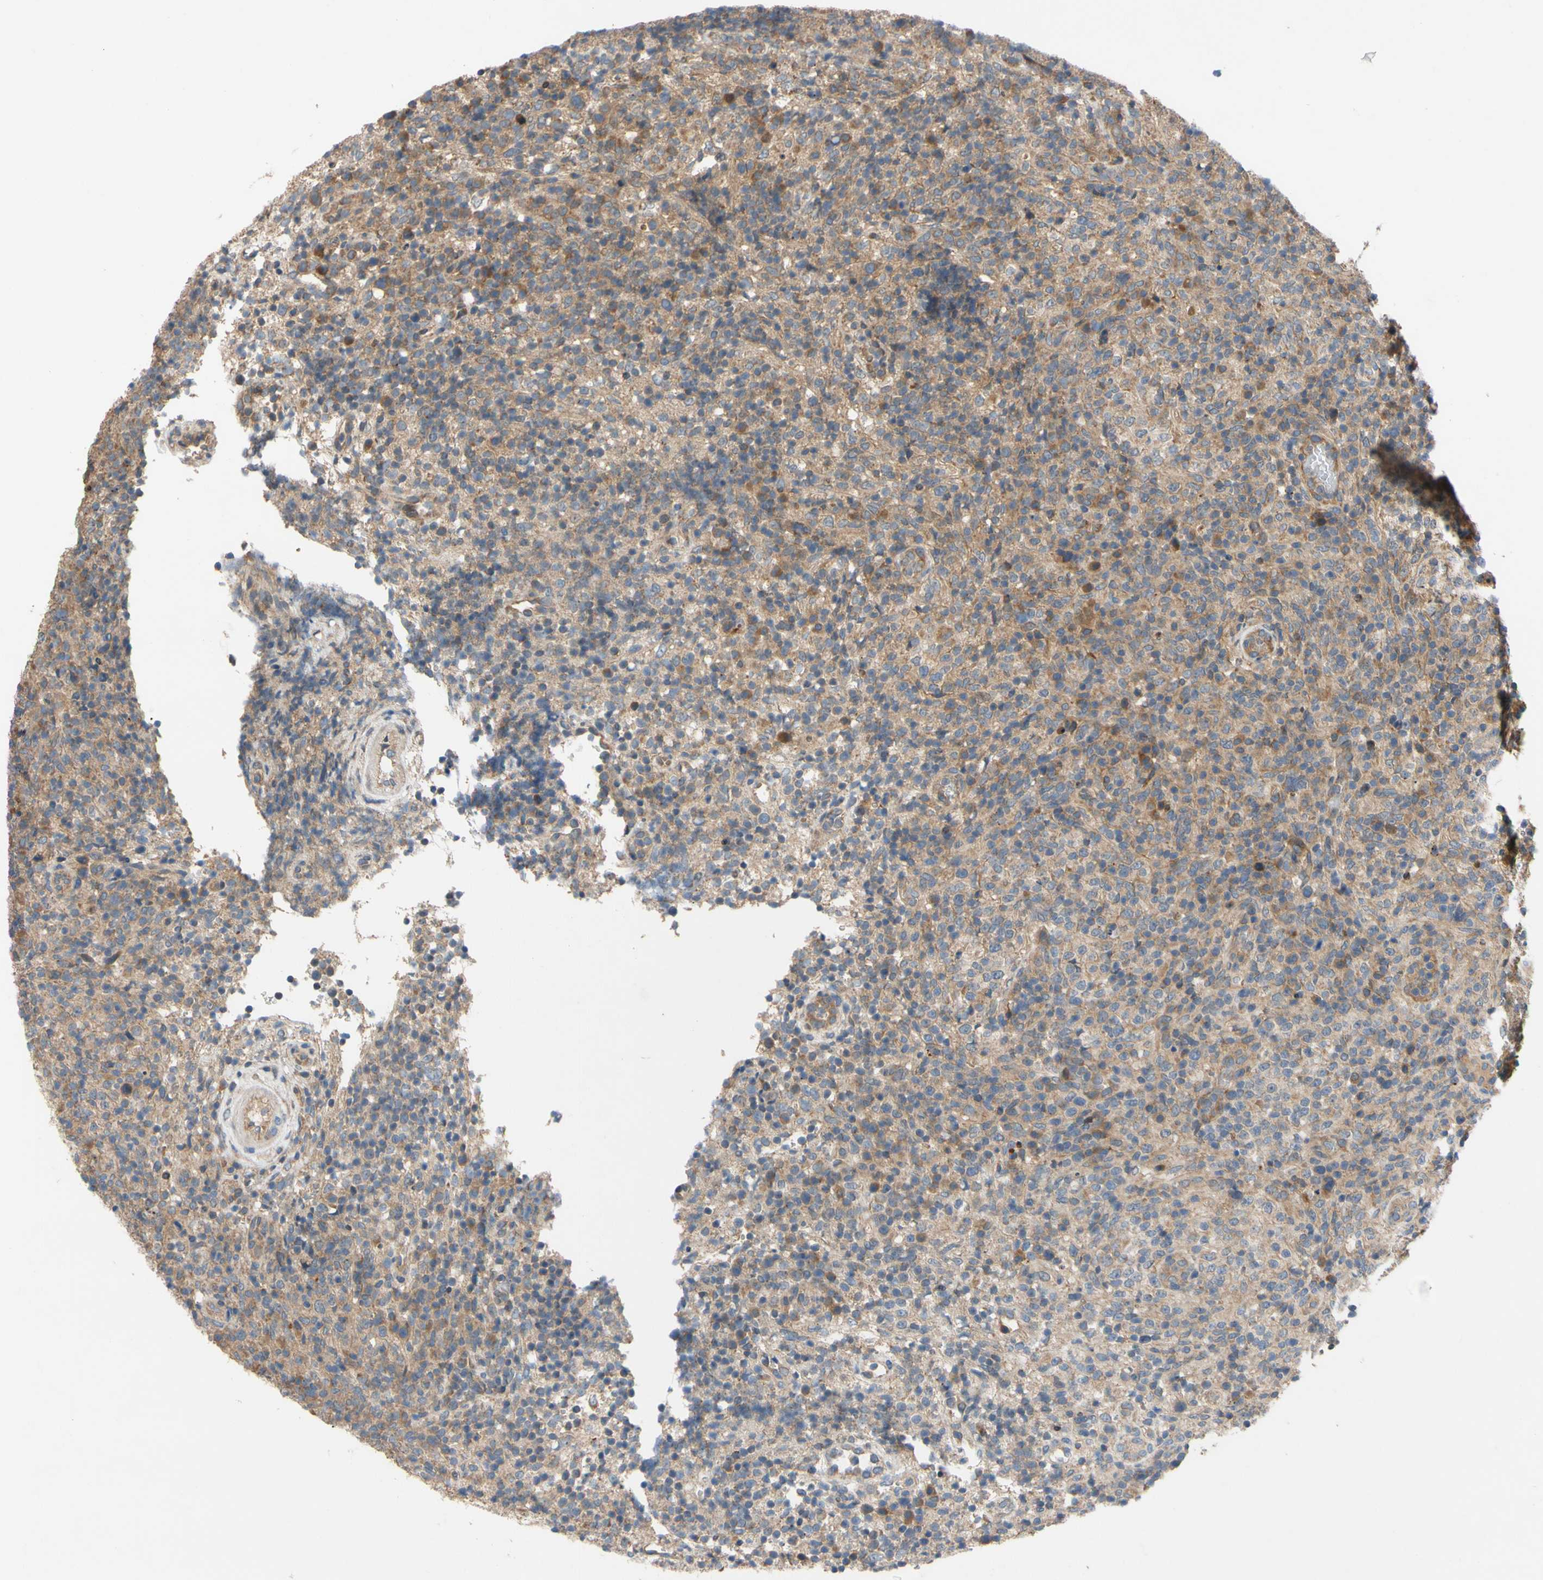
{"staining": {"intensity": "moderate", "quantity": ">75%", "location": "cytoplasmic/membranous"}, "tissue": "lymphoma", "cell_type": "Tumor cells", "image_type": "cancer", "snomed": [{"axis": "morphology", "description": "Malignant lymphoma, non-Hodgkin's type, High grade"}, {"axis": "topography", "description": "Lymph node"}], "caption": "Immunohistochemical staining of malignant lymphoma, non-Hodgkin's type (high-grade) exhibits medium levels of moderate cytoplasmic/membranous positivity in approximately >75% of tumor cells.", "gene": "MBTPS2", "patient": {"sex": "female", "age": 76}}